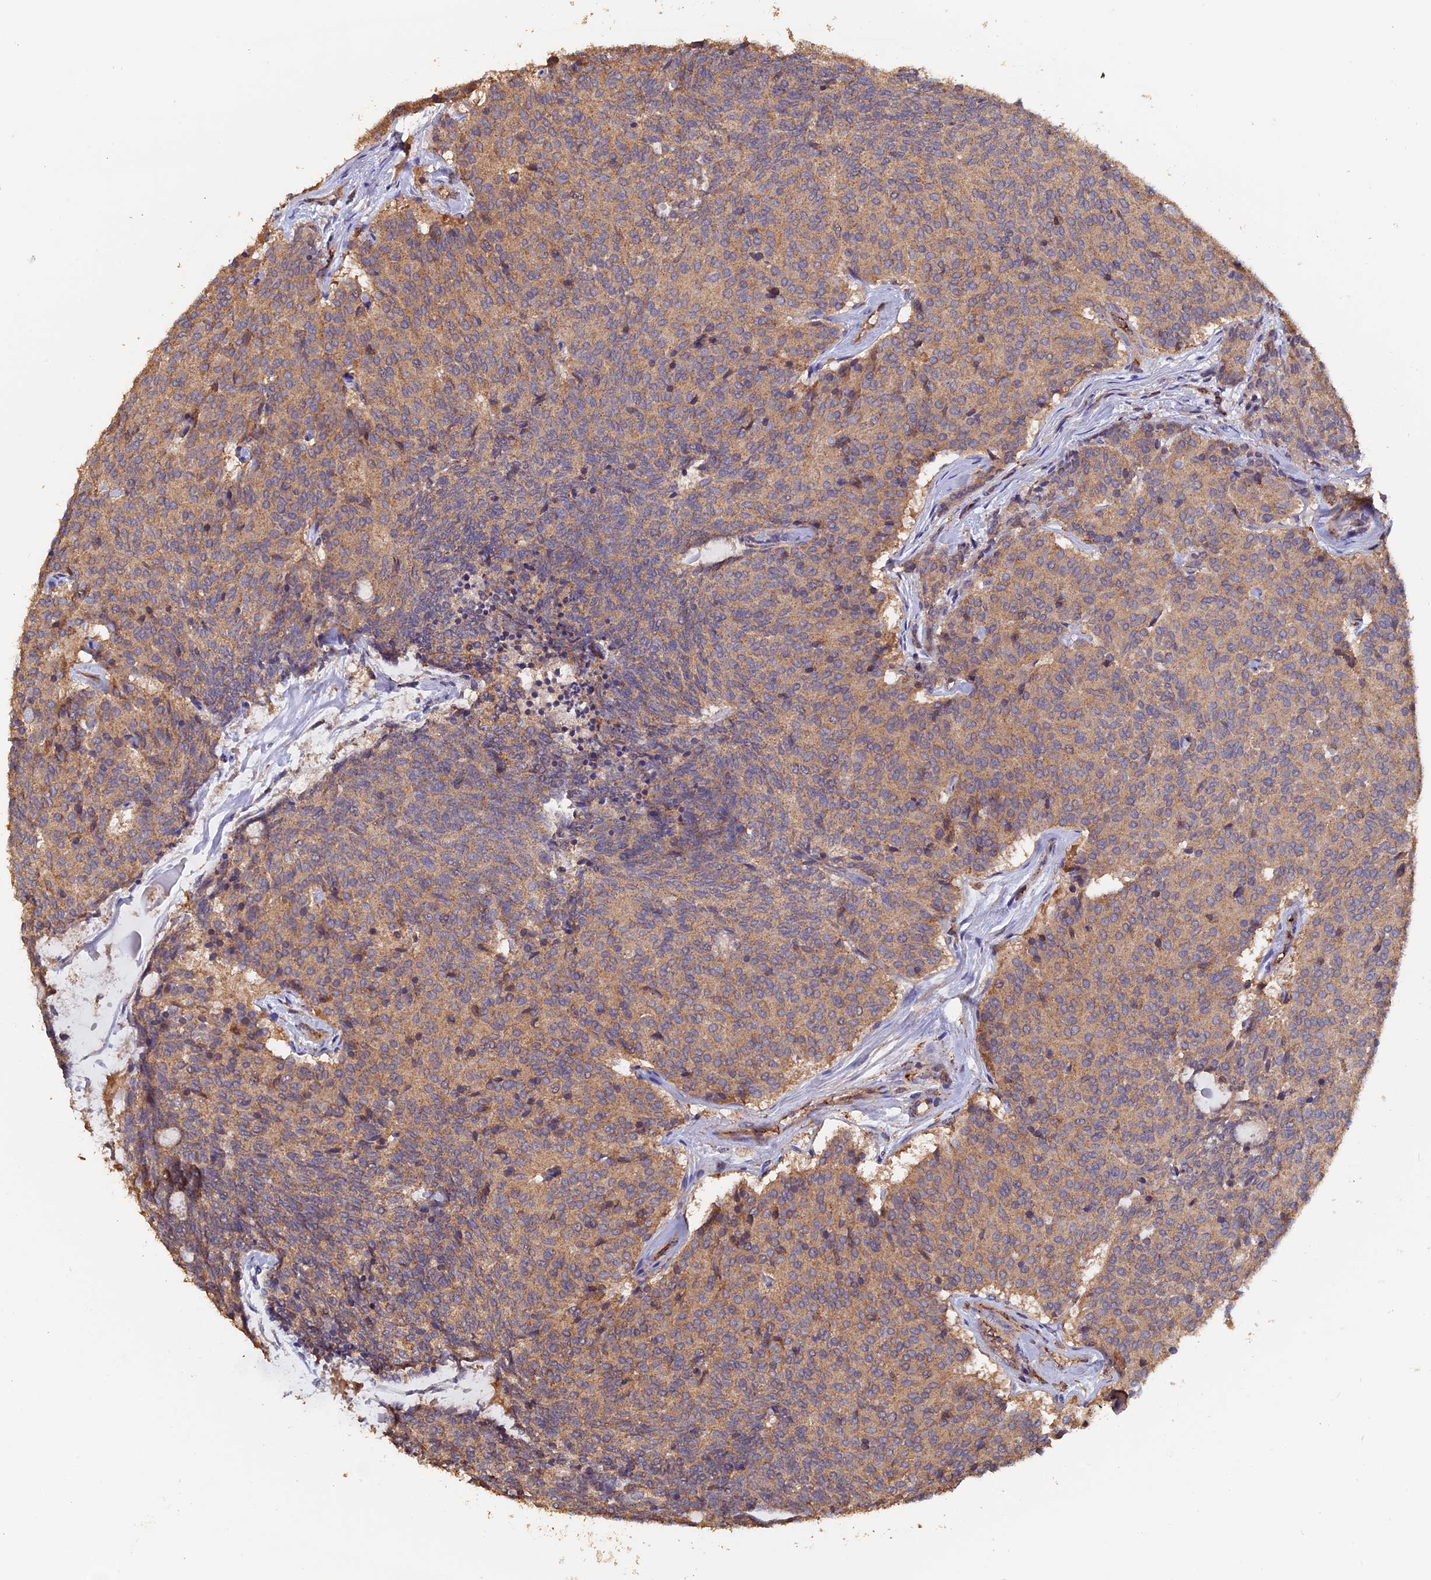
{"staining": {"intensity": "weak", "quantity": ">75%", "location": "cytoplasmic/membranous"}, "tissue": "carcinoid", "cell_type": "Tumor cells", "image_type": "cancer", "snomed": [{"axis": "morphology", "description": "Carcinoid, malignant, NOS"}, {"axis": "topography", "description": "Pancreas"}], "caption": "Immunohistochemical staining of human carcinoid displays weak cytoplasmic/membranous protein positivity in approximately >75% of tumor cells.", "gene": "PIGQ", "patient": {"sex": "female", "age": 54}}